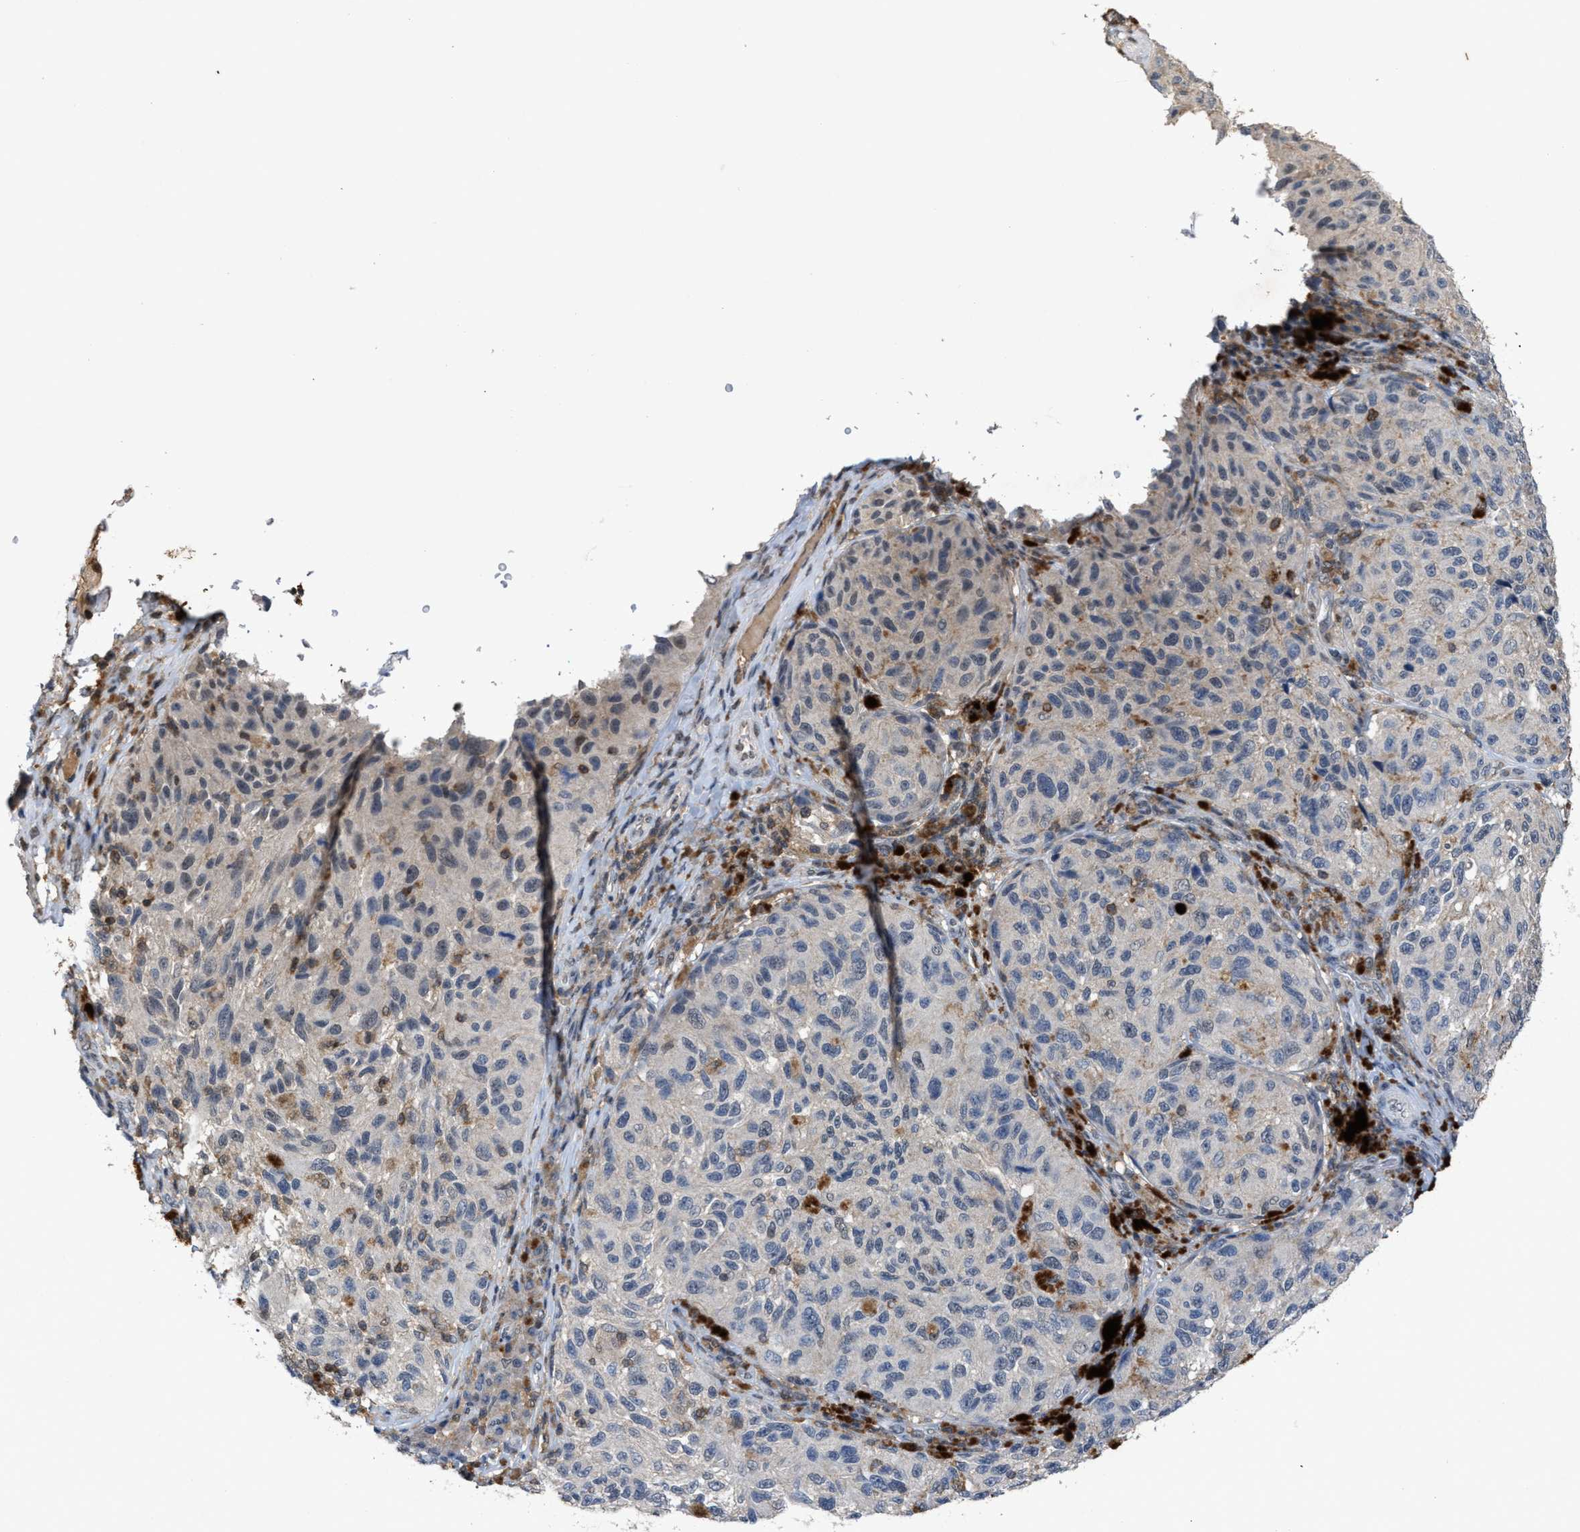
{"staining": {"intensity": "negative", "quantity": "none", "location": "none"}, "tissue": "melanoma", "cell_type": "Tumor cells", "image_type": "cancer", "snomed": [{"axis": "morphology", "description": "Malignant melanoma, NOS"}, {"axis": "topography", "description": "Skin"}], "caption": "High magnification brightfield microscopy of melanoma stained with DAB (brown) and counterstained with hematoxylin (blue): tumor cells show no significant positivity.", "gene": "FGD3", "patient": {"sex": "female", "age": 73}}